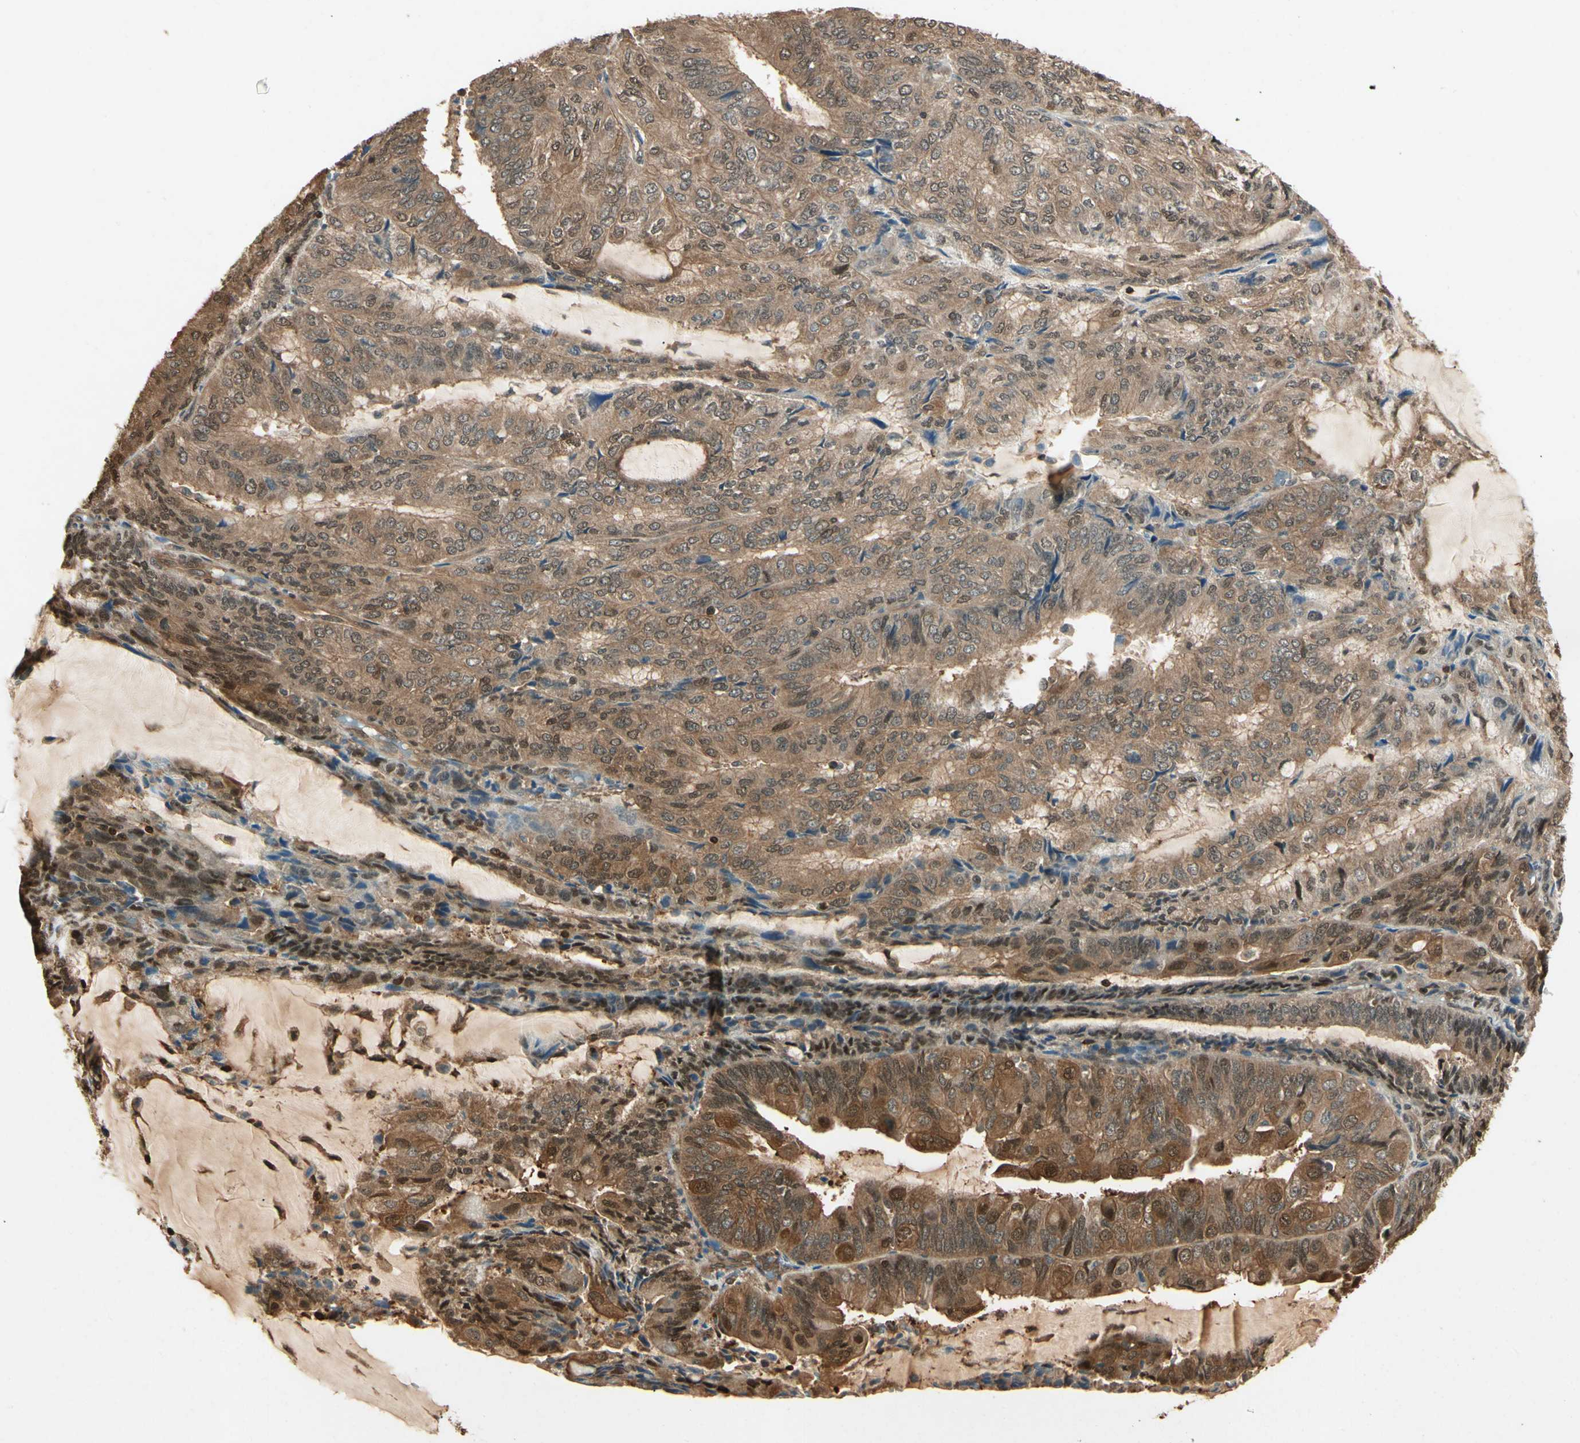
{"staining": {"intensity": "moderate", "quantity": "25%-75%", "location": "cytoplasmic/membranous,nuclear"}, "tissue": "endometrial cancer", "cell_type": "Tumor cells", "image_type": "cancer", "snomed": [{"axis": "morphology", "description": "Adenocarcinoma, NOS"}, {"axis": "topography", "description": "Endometrium"}], "caption": "Immunohistochemistry (IHC) of adenocarcinoma (endometrial) displays medium levels of moderate cytoplasmic/membranous and nuclear expression in about 25%-75% of tumor cells.", "gene": "YWHAQ", "patient": {"sex": "female", "age": 81}}